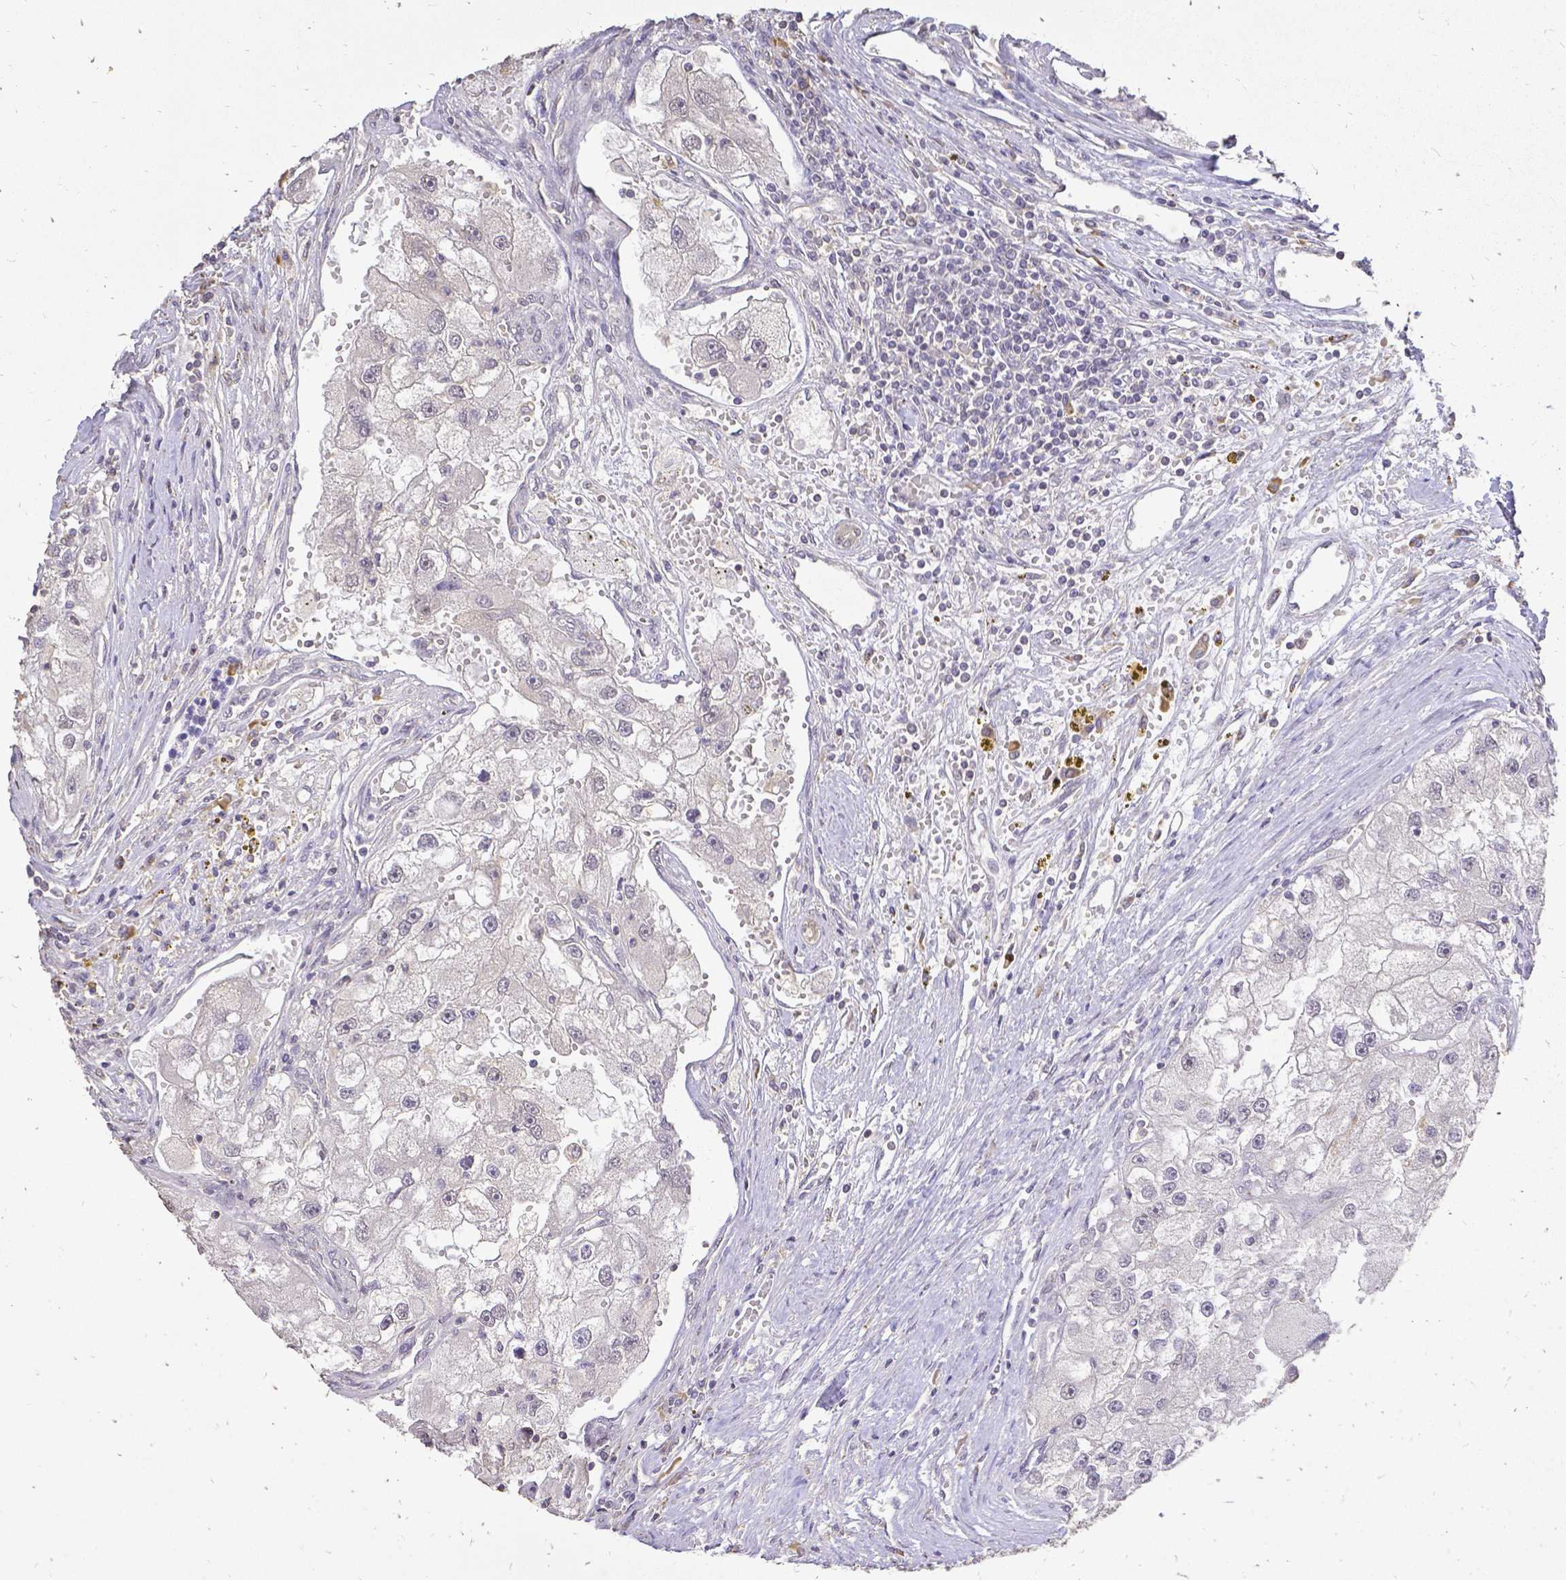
{"staining": {"intensity": "negative", "quantity": "none", "location": "none"}, "tissue": "renal cancer", "cell_type": "Tumor cells", "image_type": "cancer", "snomed": [{"axis": "morphology", "description": "Adenocarcinoma, NOS"}, {"axis": "topography", "description": "Kidney"}], "caption": "High power microscopy photomicrograph of an immunohistochemistry micrograph of renal adenocarcinoma, revealing no significant expression in tumor cells.", "gene": "CIB1", "patient": {"sex": "male", "age": 63}}